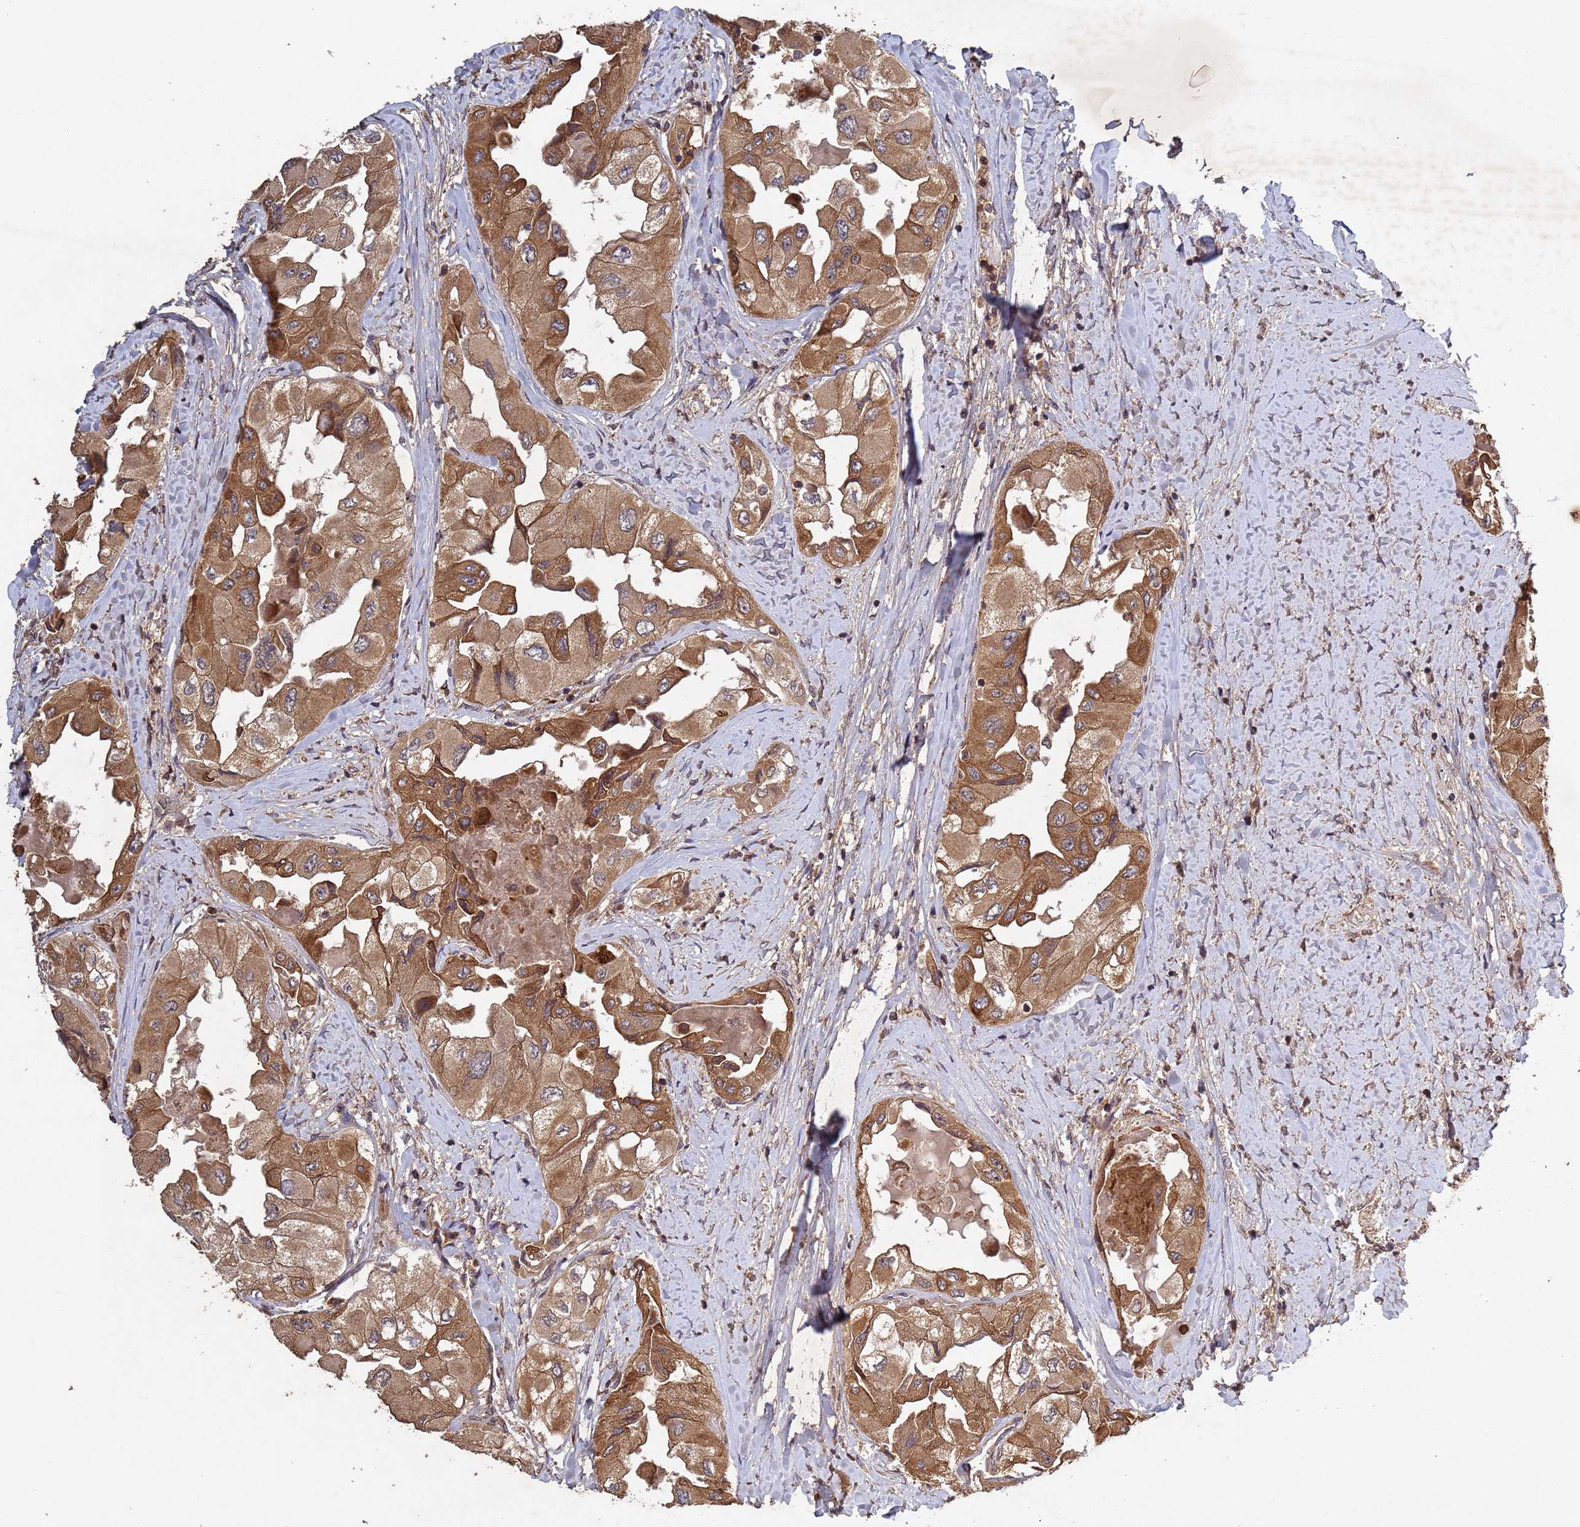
{"staining": {"intensity": "moderate", "quantity": ">75%", "location": "cytoplasmic/membranous"}, "tissue": "thyroid cancer", "cell_type": "Tumor cells", "image_type": "cancer", "snomed": [{"axis": "morphology", "description": "Normal tissue, NOS"}, {"axis": "morphology", "description": "Papillary adenocarcinoma, NOS"}, {"axis": "topography", "description": "Thyroid gland"}], "caption": "The micrograph reveals immunohistochemical staining of thyroid papillary adenocarcinoma. There is moderate cytoplasmic/membranous positivity is appreciated in approximately >75% of tumor cells.", "gene": "FASTKD1", "patient": {"sex": "female", "age": 59}}